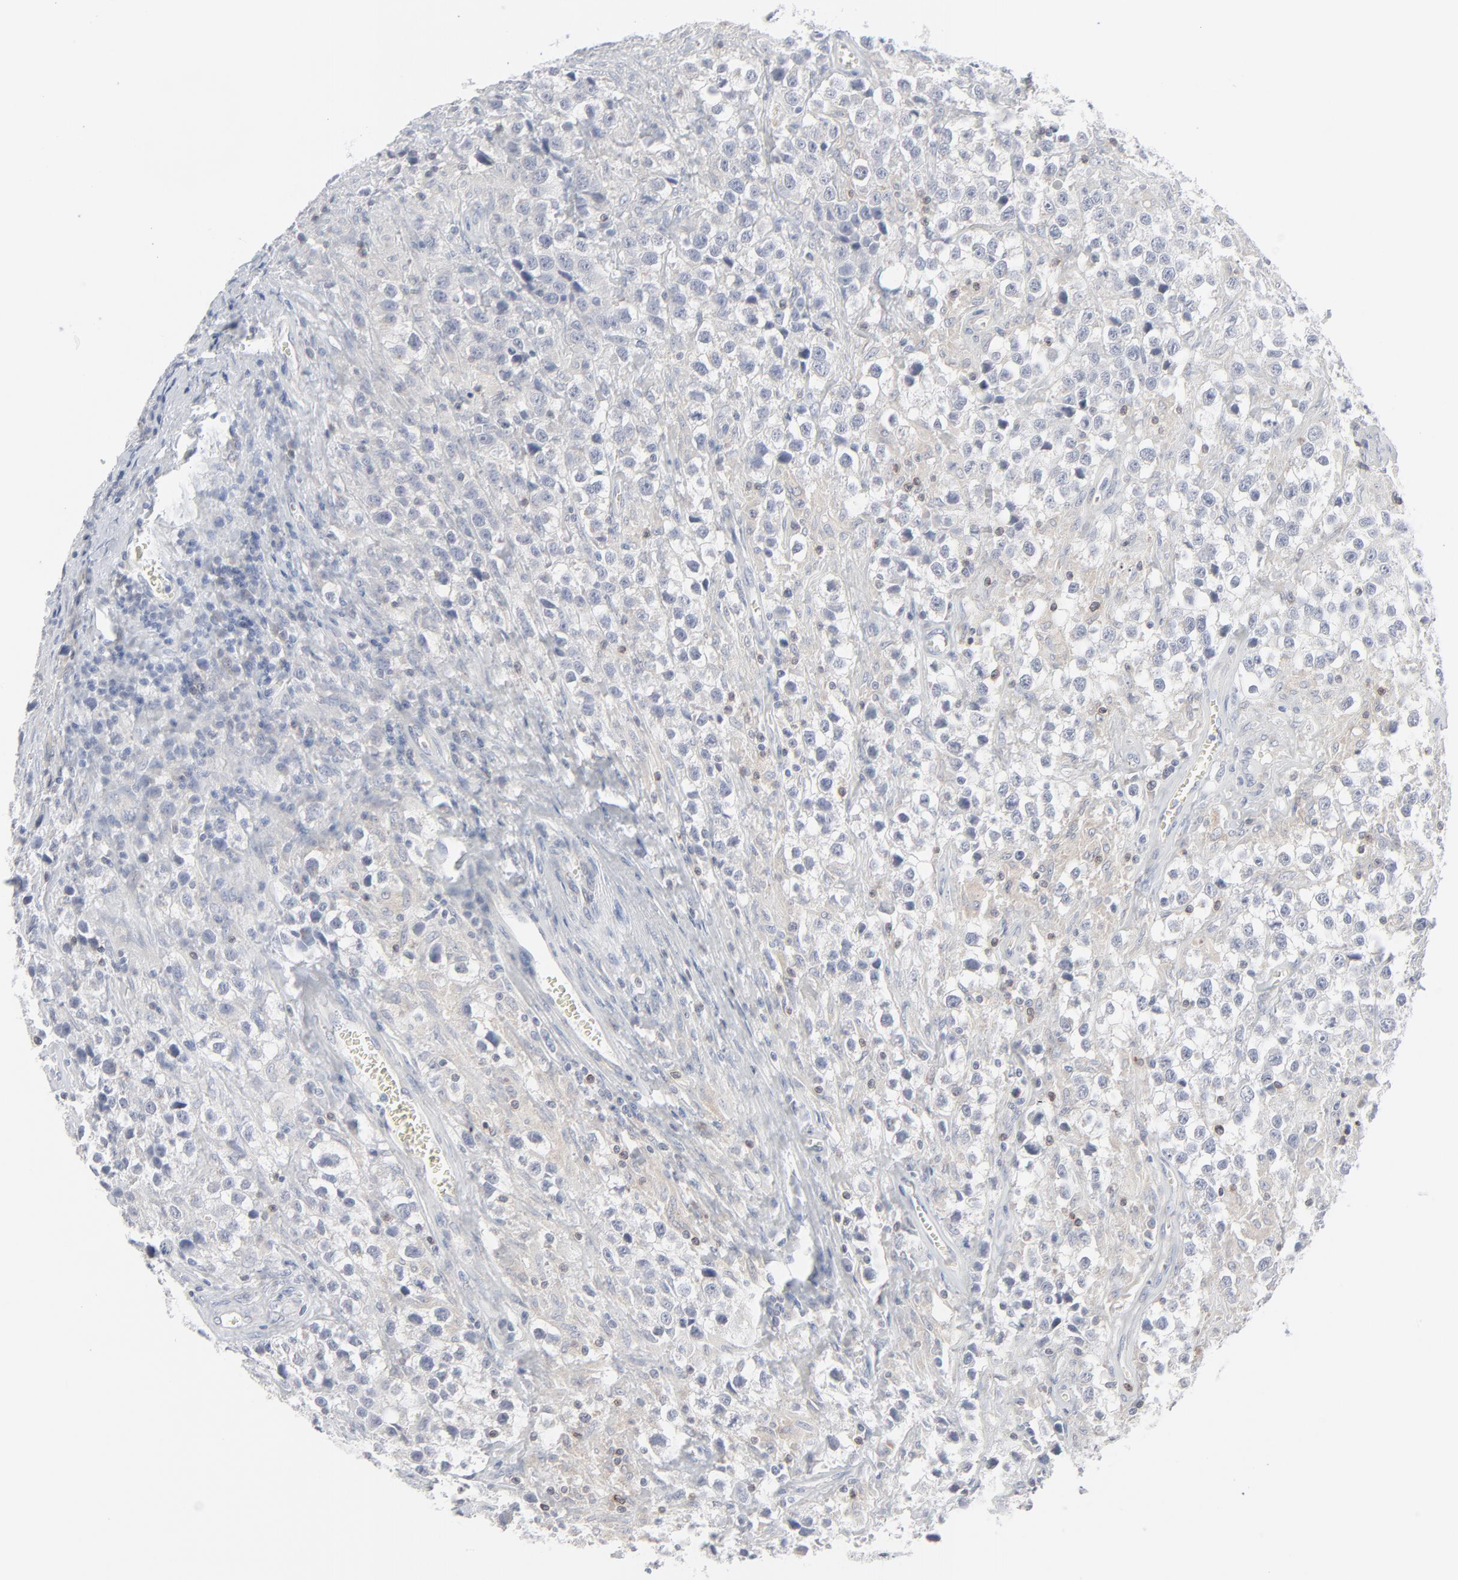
{"staining": {"intensity": "negative", "quantity": "none", "location": "none"}, "tissue": "testis cancer", "cell_type": "Tumor cells", "image_type": "cancer", "snomed": [{"axis": "morphology", "description": "Seminoma, NOS"}, {"axis": "topography", "description": "Testis"}], "caption": "Human seminoma (testis) stained for a protein using immunohistochemistry (IHC) reveals no staining in tumor cells.", "gene": "KDSR", "patient": {"sex": "male", "age": 43}}